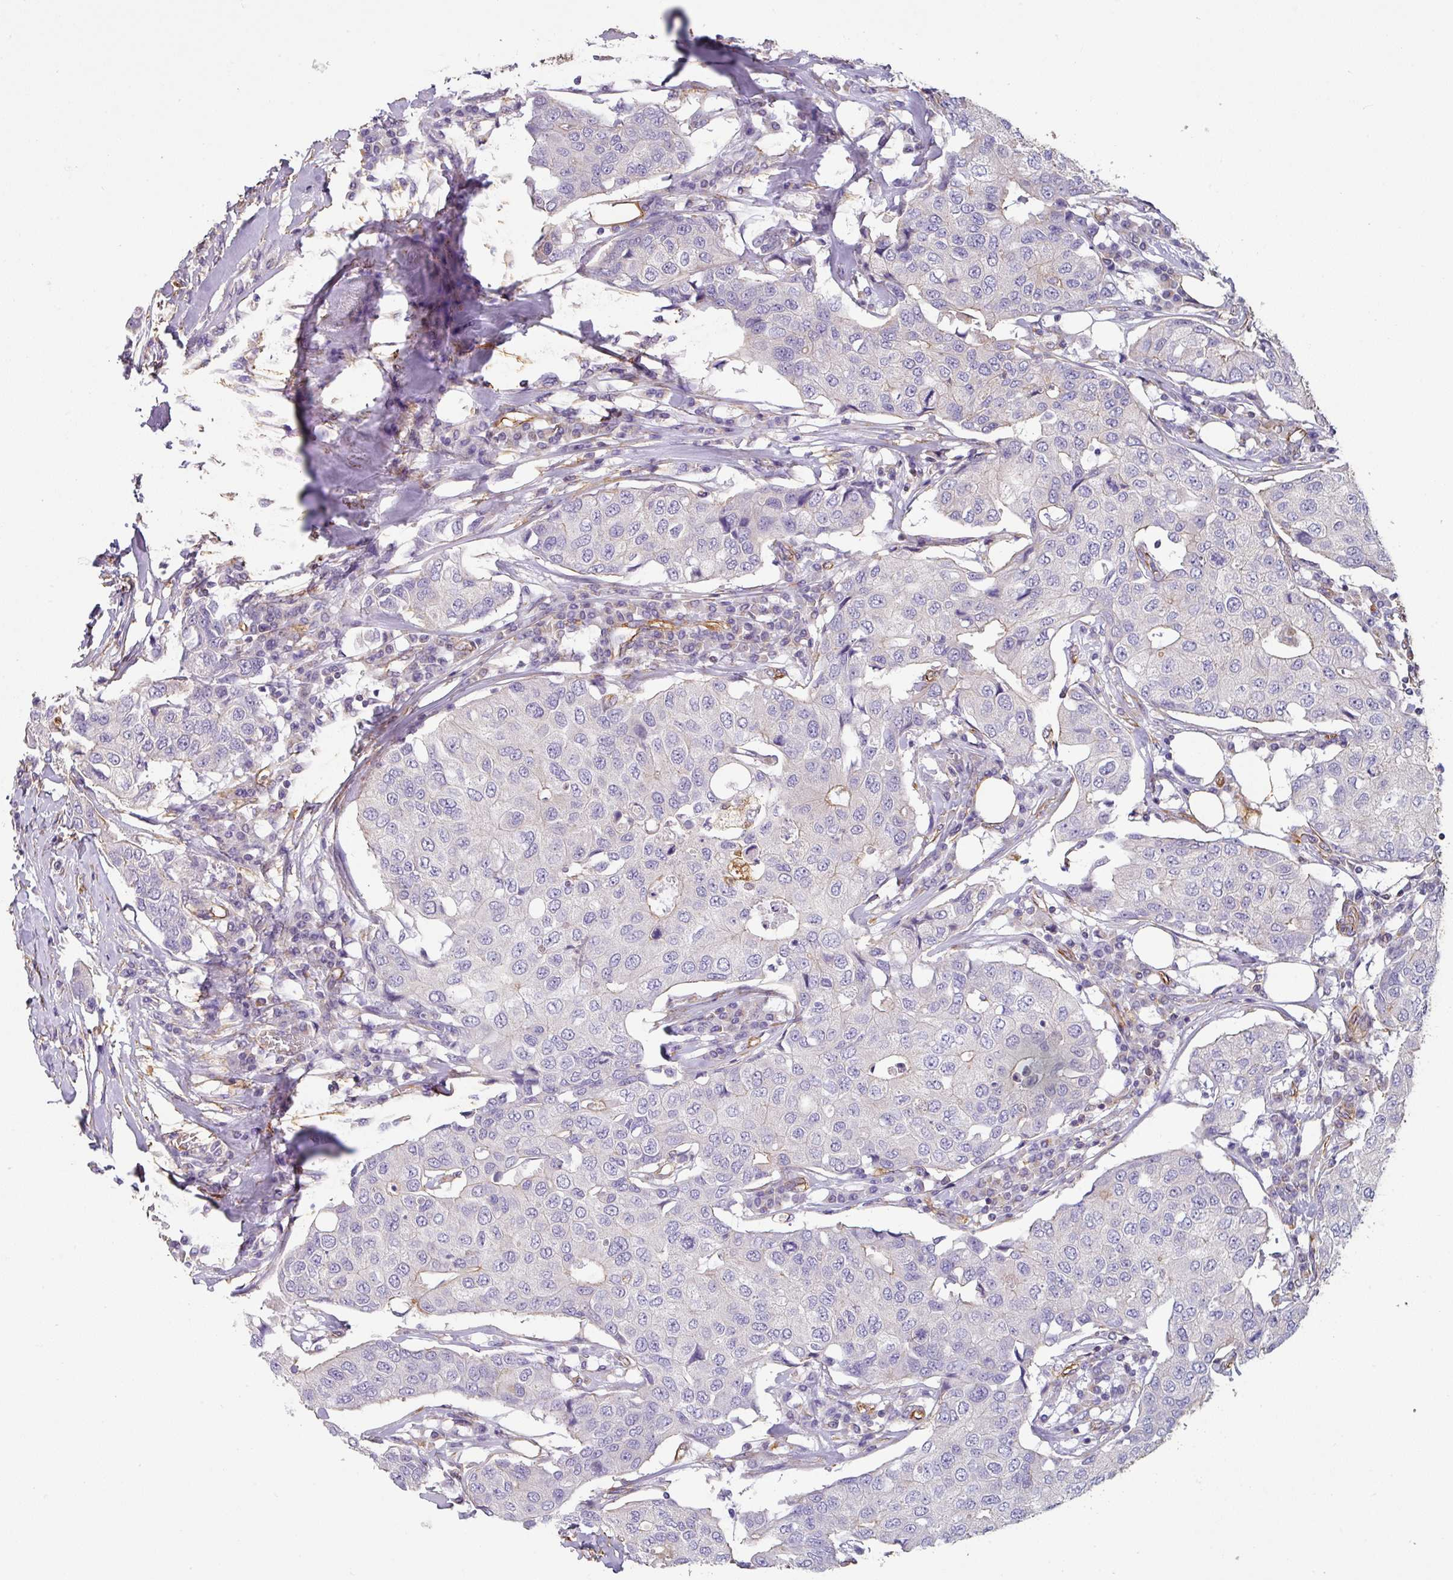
{"staining": {"intensity": "negative", "quantity": "none", "location": "none"}, "tissue": "breast cancer", "cell_type": "Tumor cells", "image_type": "cancer", "snomed": [{"axis": "morphology", "description": "Duct carcinoma"}, {"axis": "topography", "description": "Breast"}], "caption": "Breast cancer was stained to show a protein in brown. There is no significant staining in tumor cells.", "gene": "ZNF280C", "patient": {"sex": "female", "age": 80}}